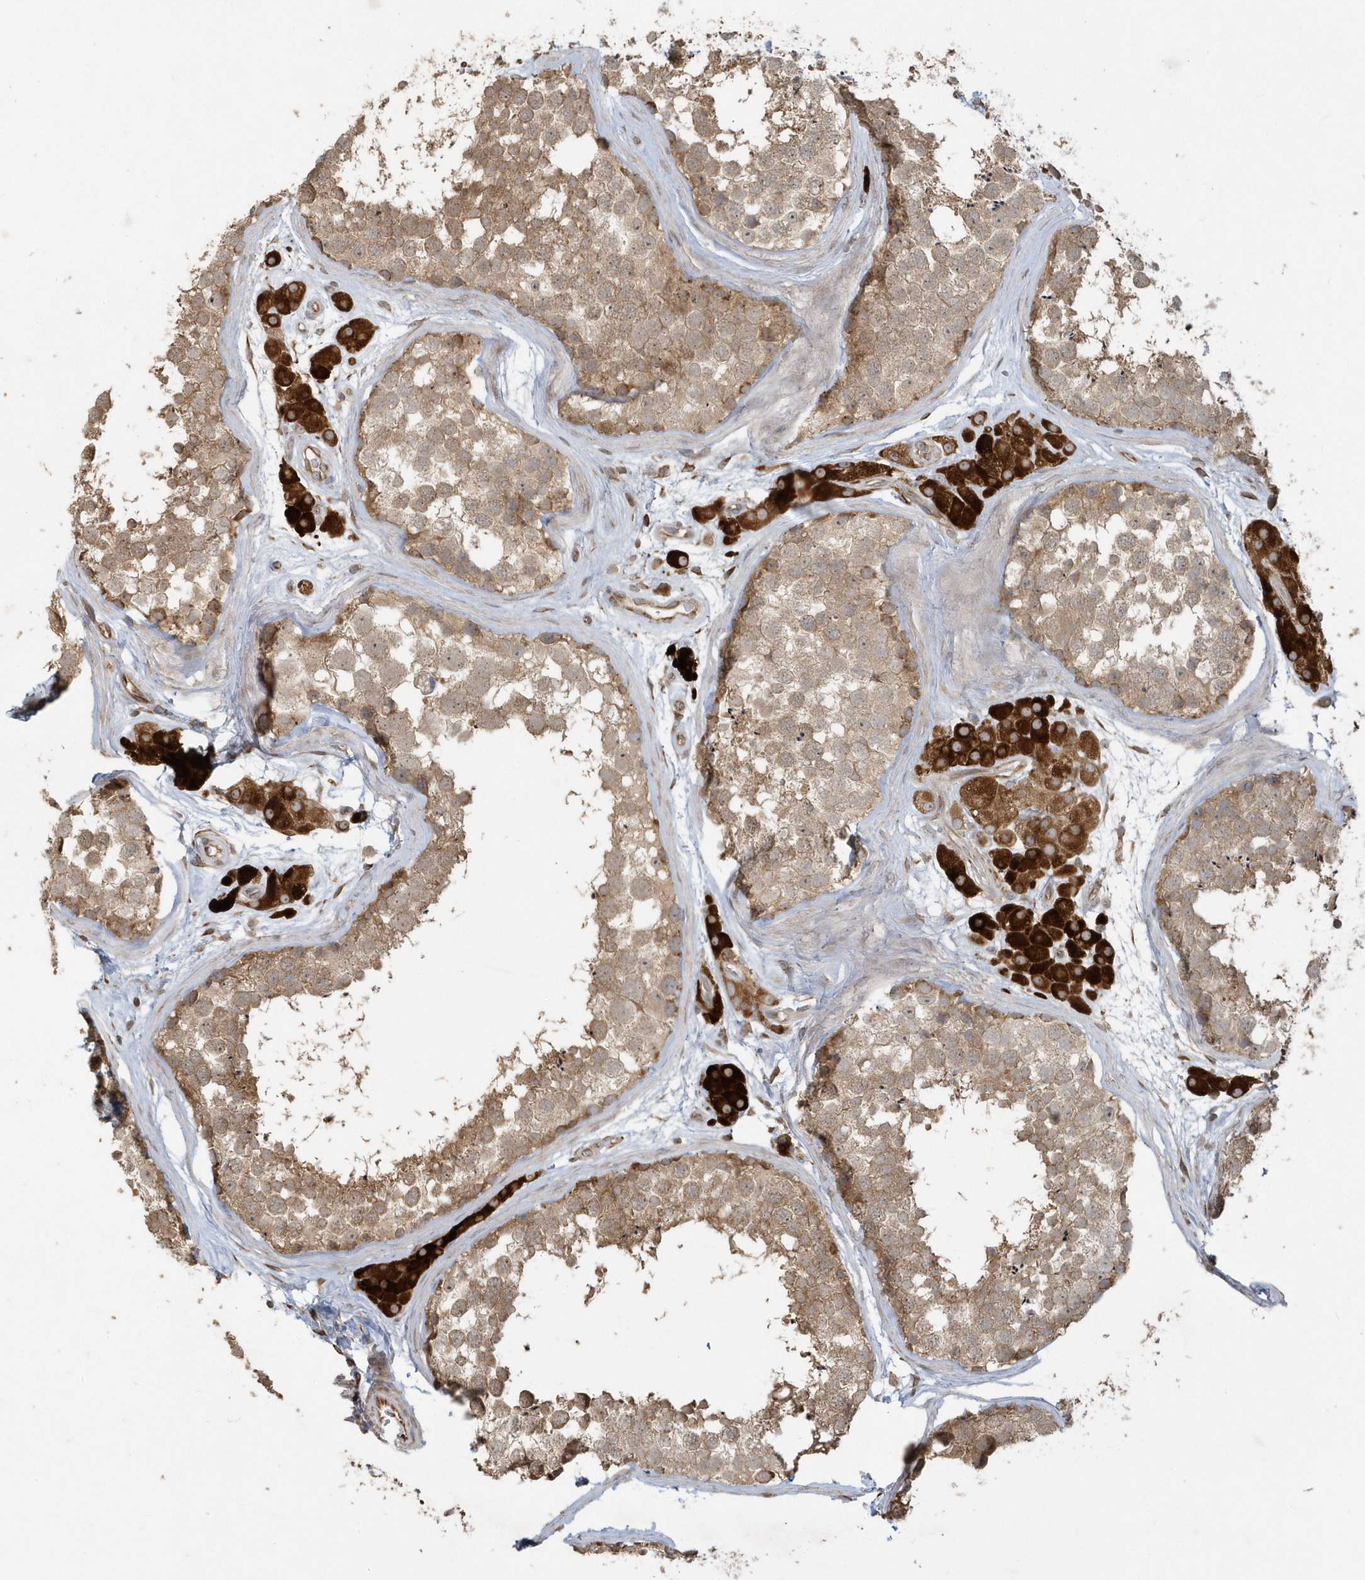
{"staining": {"intensity": "moderate", "quantity": "25%-75%", "location": "cytoplasmic/membranous"}, "tissue": "testis", "cell_type": "Cells in seminiferous ducts", "image_type": "normal", "snomed": [{"axis": "morphology", "description": "Normal tissue, NOS"}, {"axis": "topography", "description": "Testis"}], "caption": "Immunohistochemistry histopathology image of normal testis: human testis stained using immunohistochemistry shows medium levels of moderate protein expression localized specifically in the cytoplasmic/membranous of cells in seminiferous ducts, appearing as a cytoplasmic/membranous brown color.", "gene": "THG1L", "patient": {"sex": "male", "age": 56}}